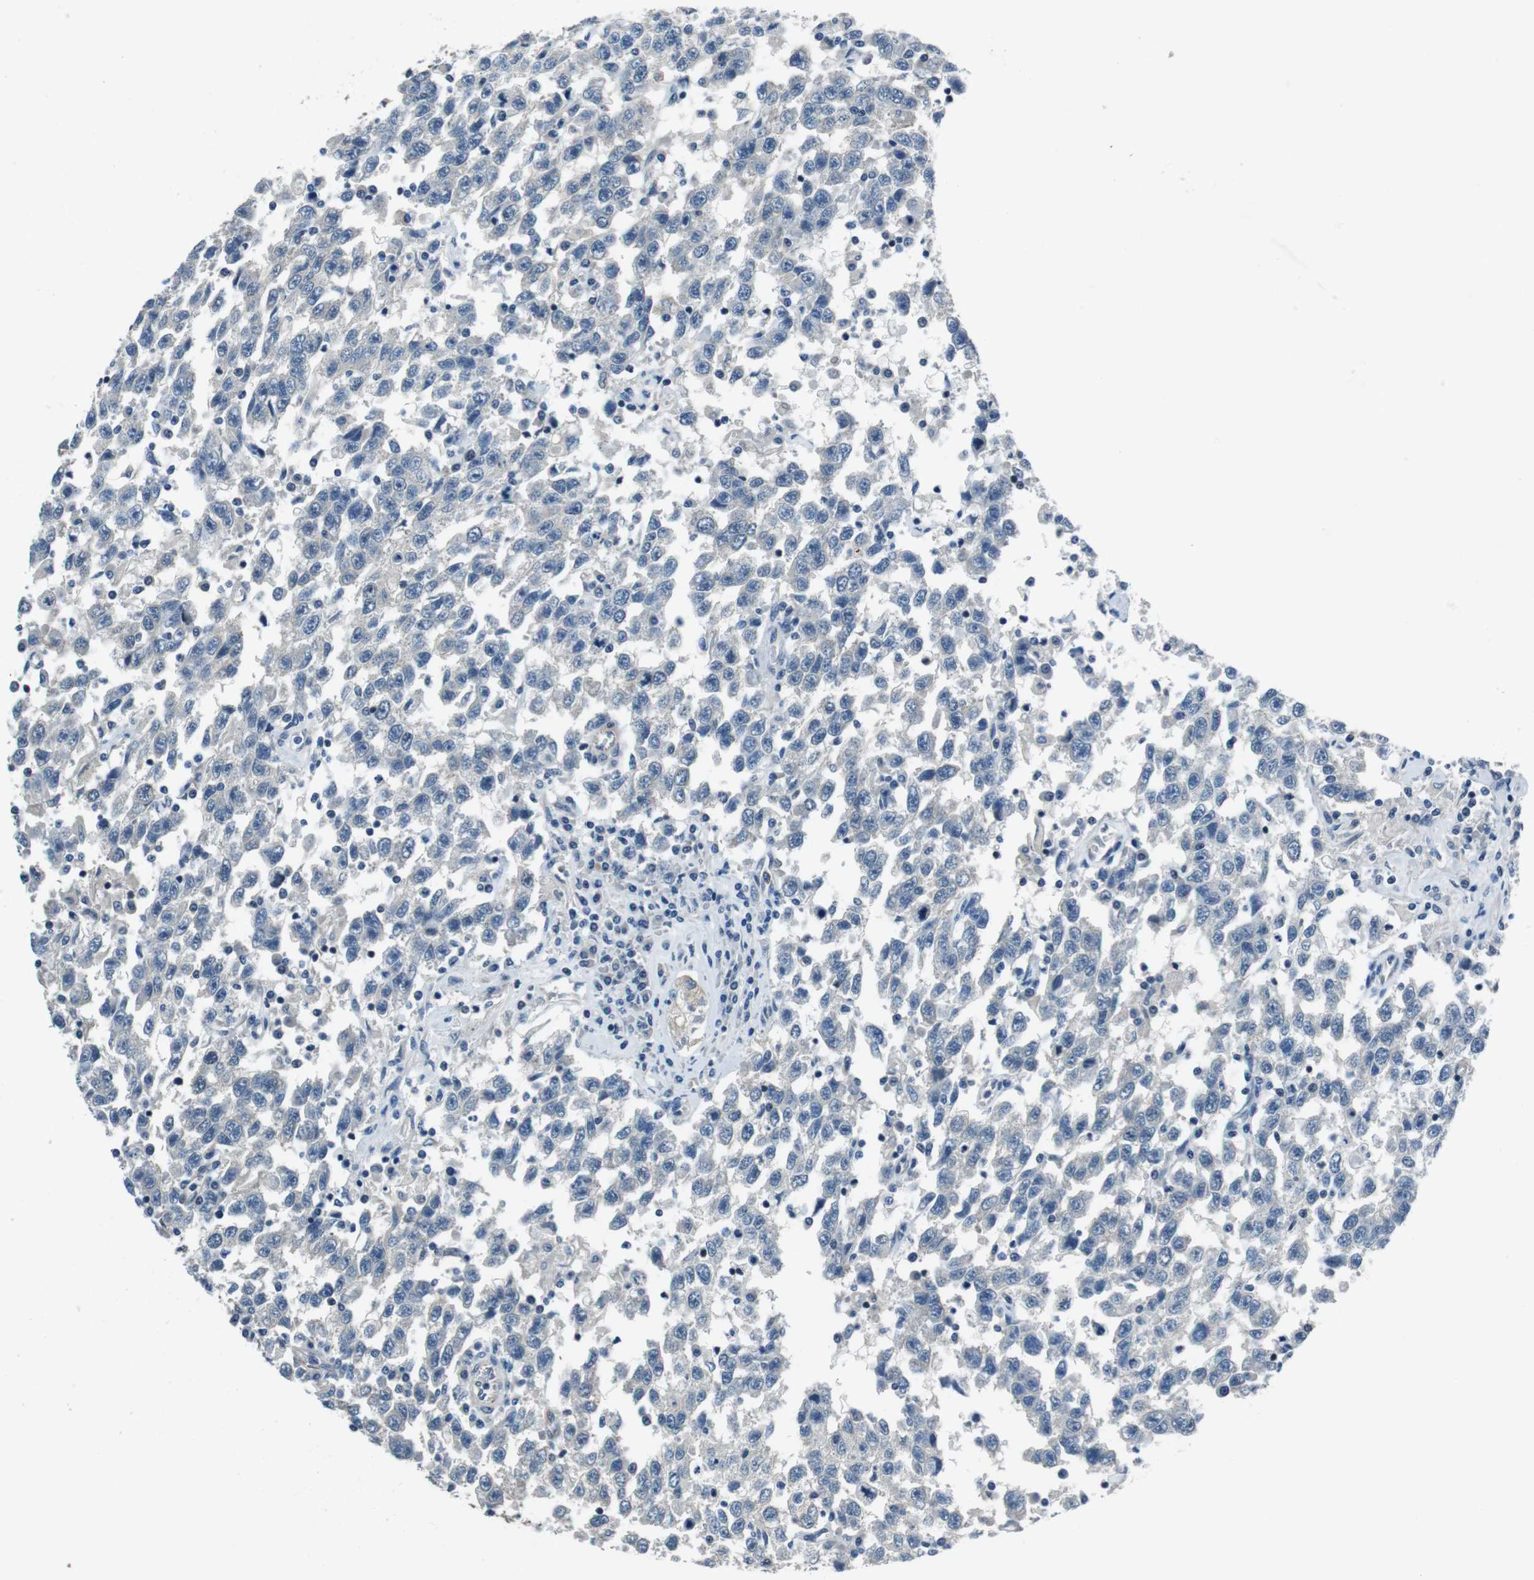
{"staining": {"intensity": "negative", "quantity": "none", "location": "none"}, "tissue": "testis cancer", "cell_type": "Tumor cells", "image_type": "cancer", "snomed": [{"axis": "morphology", "description": "Seminoma, NOS"}, {"axis": "topography", "description": "Testis"}], "caption": "The immunohistochemistry photomicrograph has no significant positivity in tumor cells of testis cancer tissue.", "gene": "LRRC49", "patient": {"sex": "male", "age": 41}}